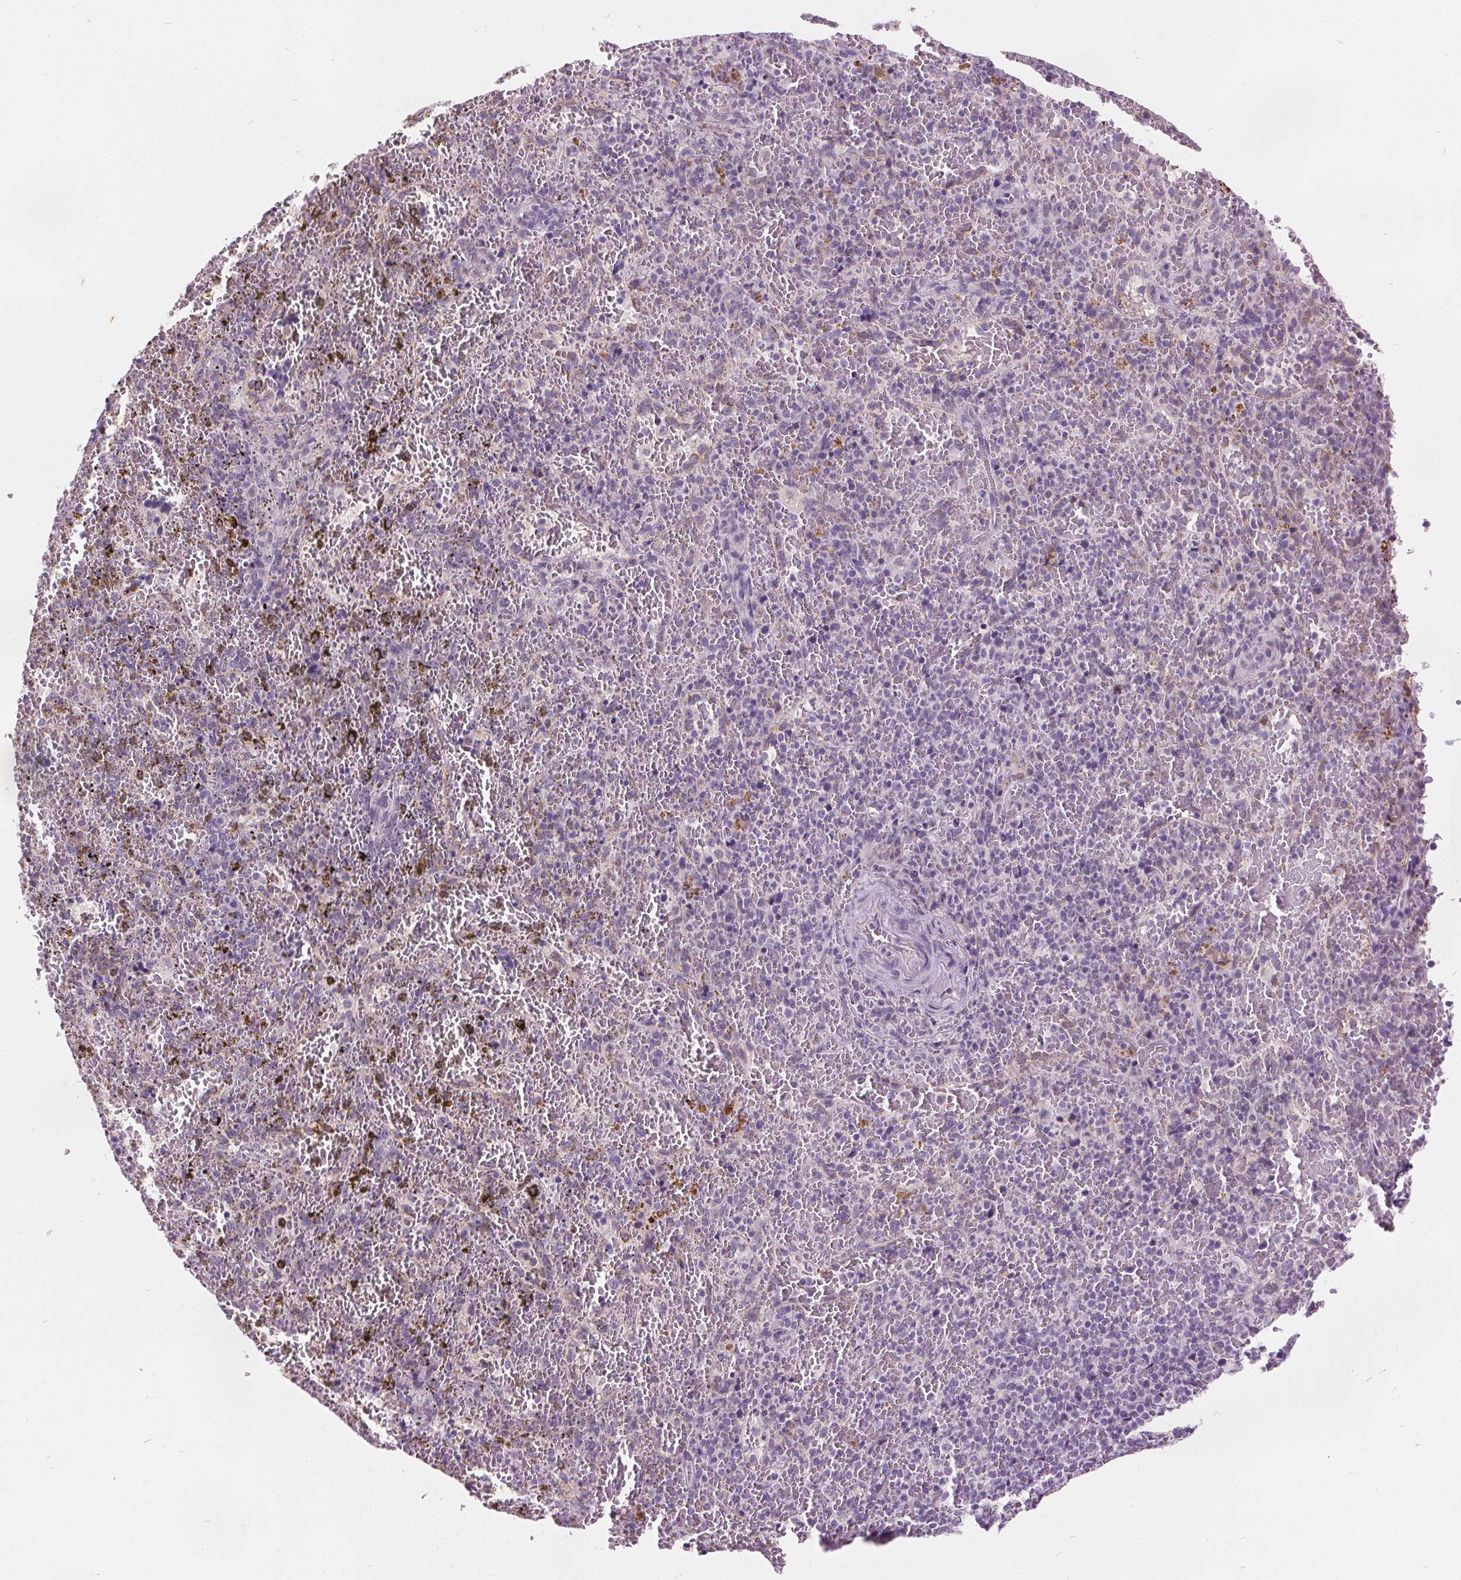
{"staining": {"intensity": "negative", "quantity": "none", "location": "none"}, "tissue": "spleen", "cell_type": "Cells in red pulp", "image_type": "normal", "snomed": [{"axis": "morphology", "description": "Normal tissue, NOS"}, {"axis": "topography", "description": "Spleen"}], "caption": "Spleen was stained to show a protein in brown. There is no significant positivity in cells in red pulp.", "gene": "ACOX2", "patient": {"sex": "female", "age": 50}}